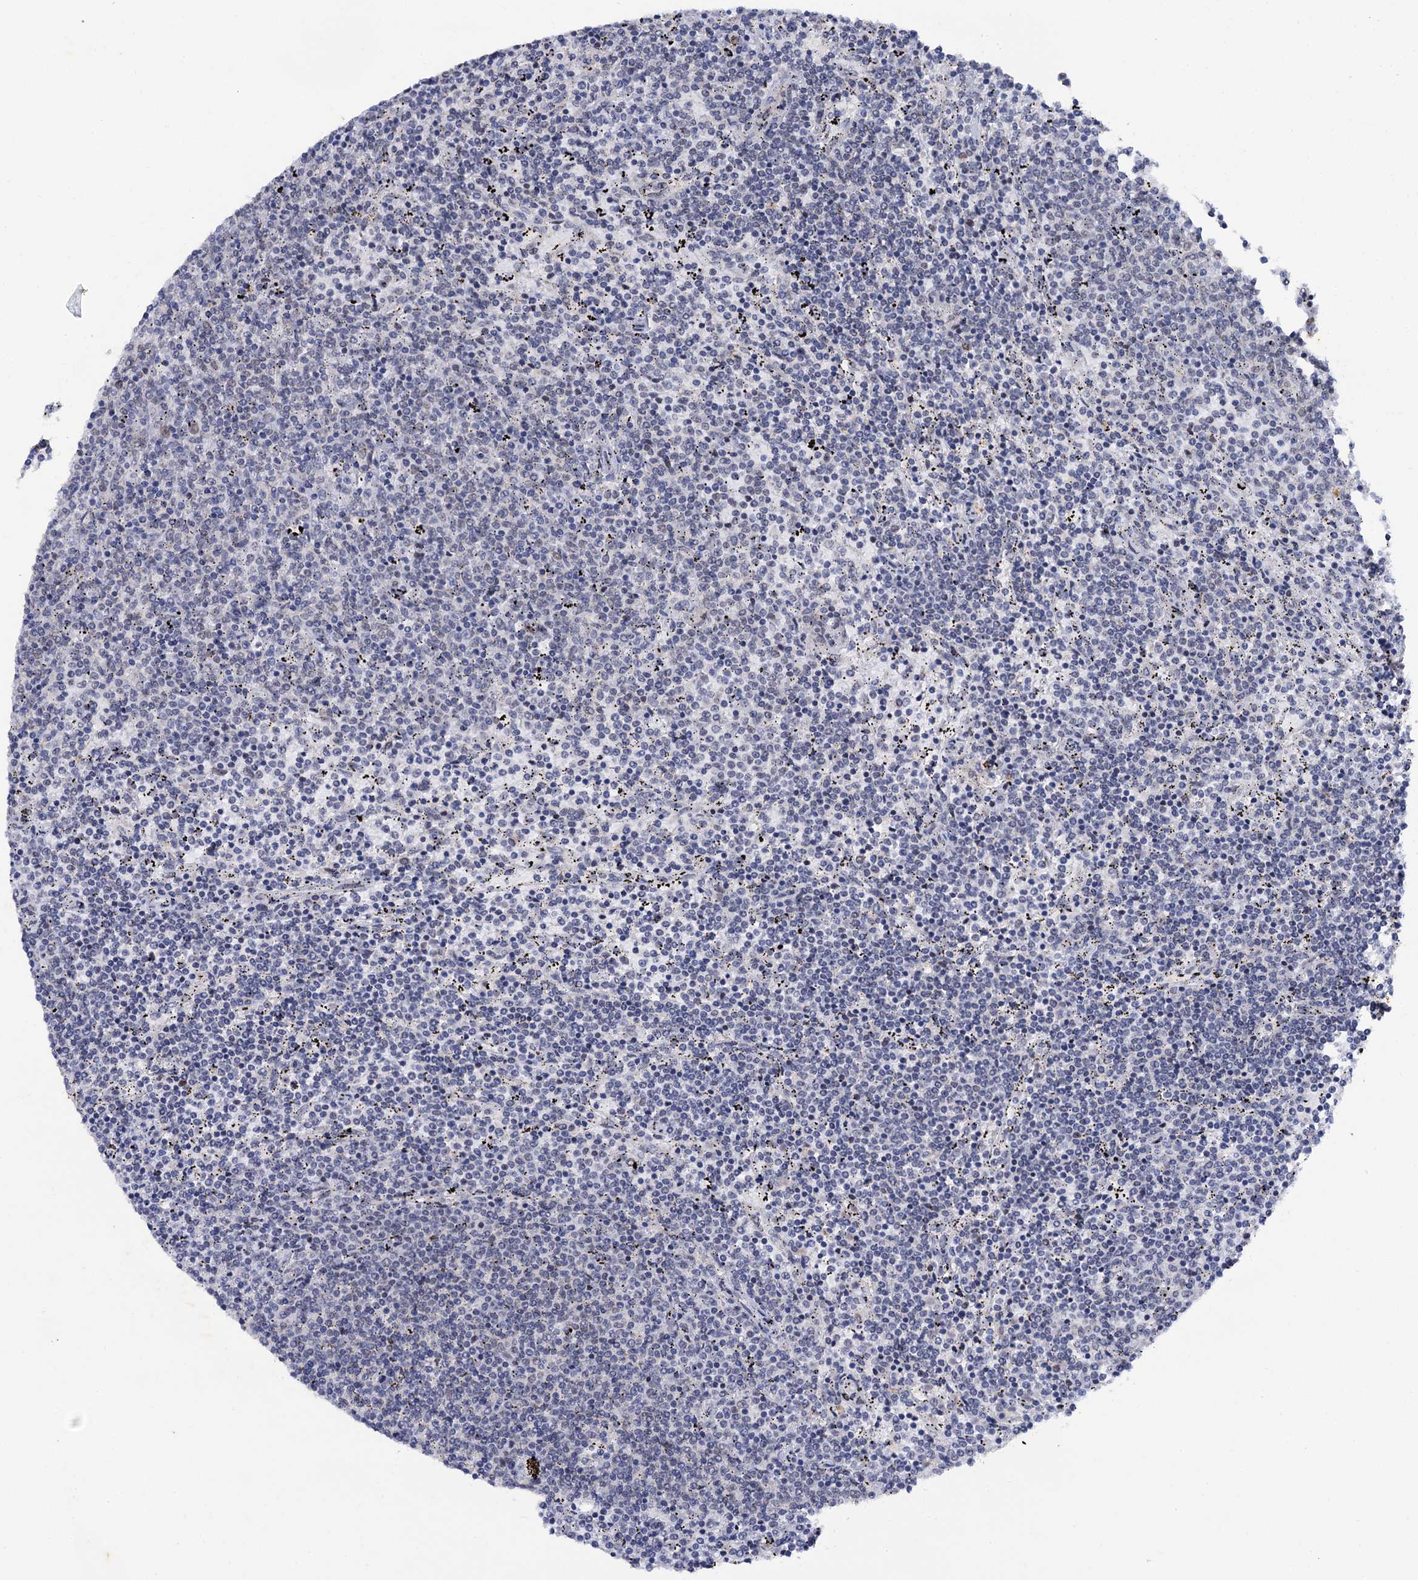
{"staining": {"intensity": "negative", "quantity": "none", "location": "none"}, "tissue": "lymphoma", "cell_type": "Tumor cells", "image_type": "cancer", "snomed": [{"axis": "morphology", "description": "Malignant lymphoma, non-Hodgkin's type, Low grade"}, {"axis": "topography", "description": "Spleen"}], "caption": "IHC of lymphoma exhibits no positivity in tumor cells.", "gene": "THAP2", "patient": {"sex": "female", "age": 50}}